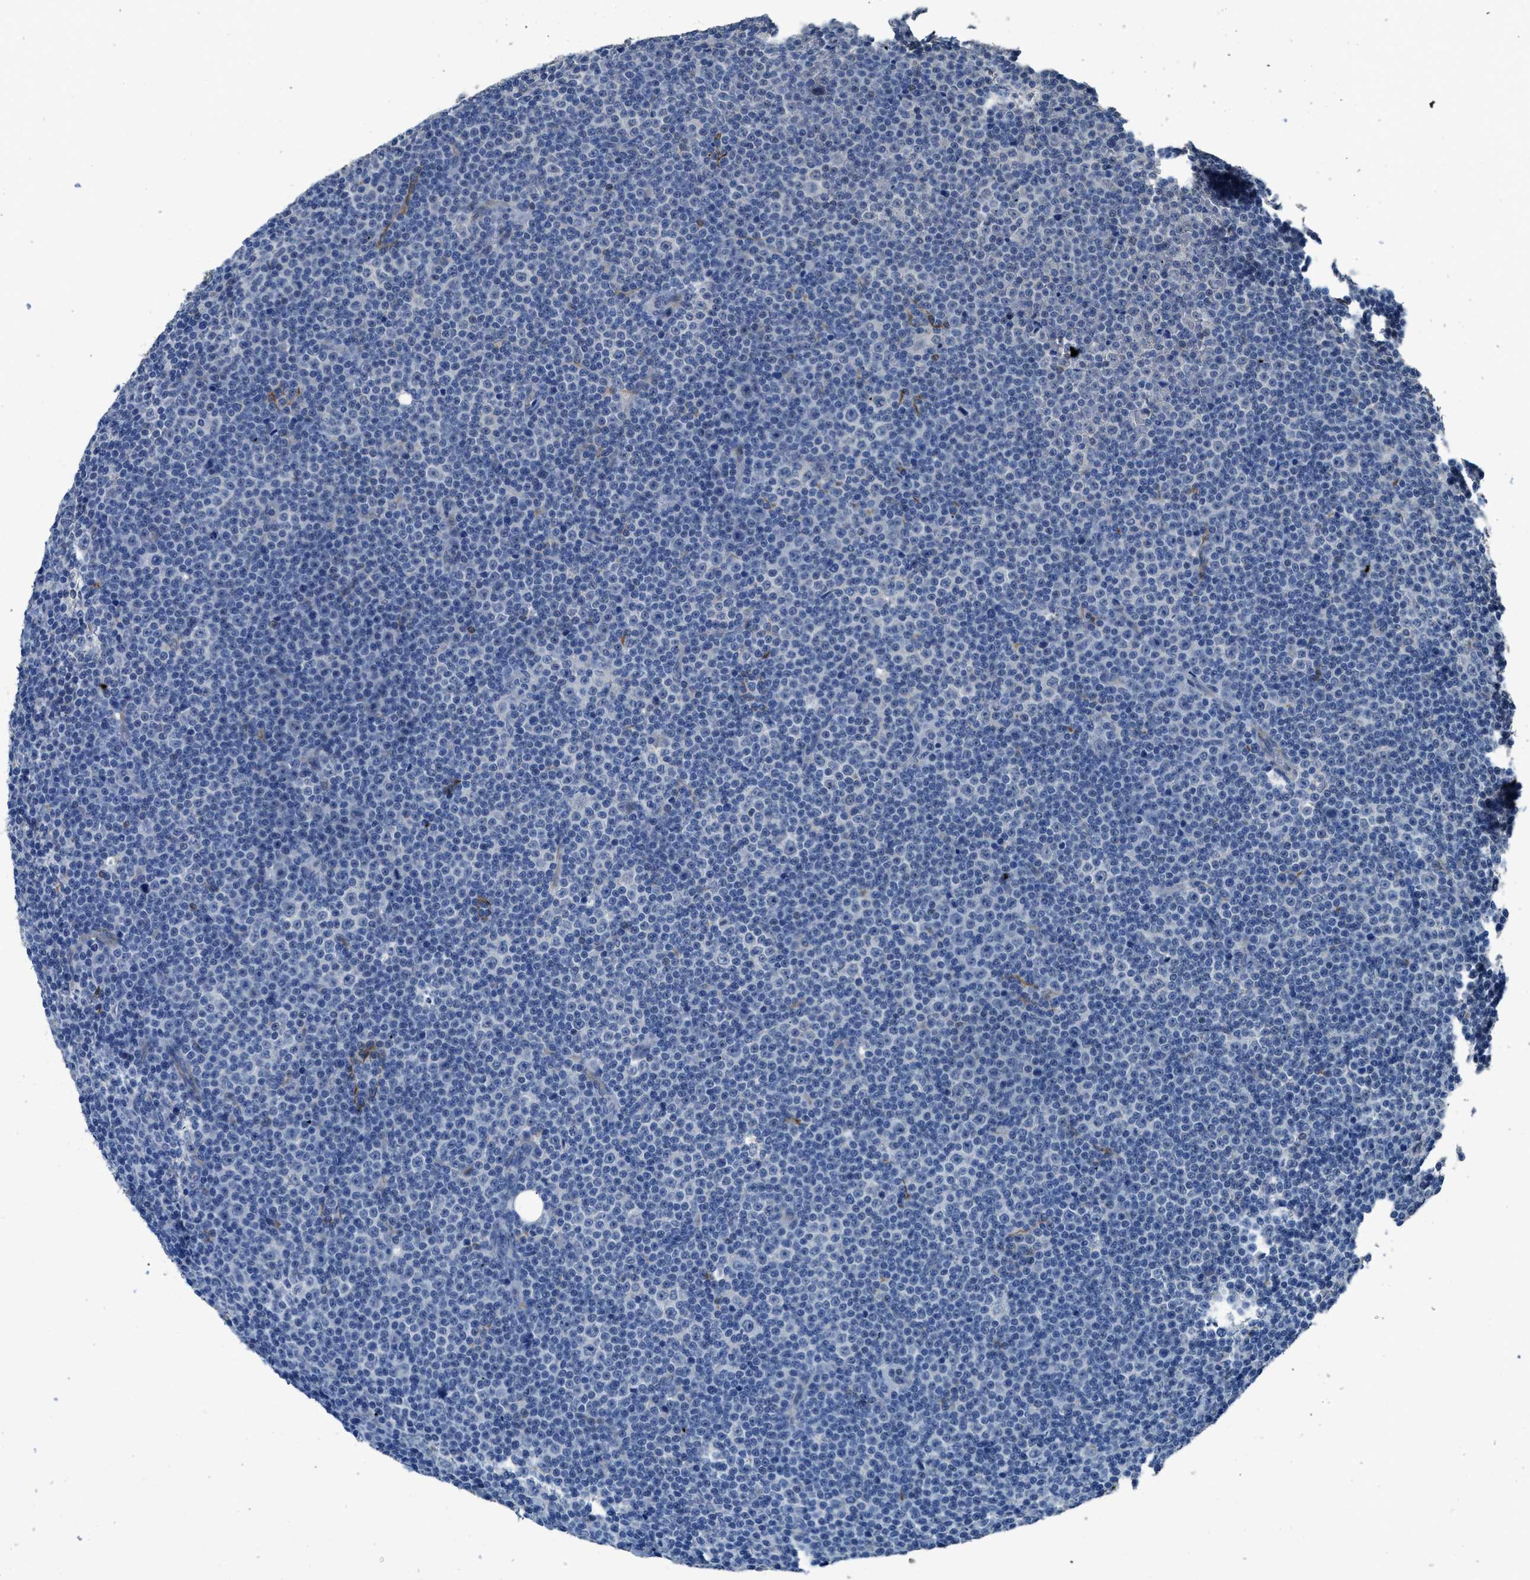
{"staining": {"intensity": "negative", "quantity": "none", "location": "none"}, "tissue": "lymphoma", "cell_type": "Tumor cells", "image_type": "cancer", "snomed": [{"axis": "morphology", "description": "Malignant lymphoma, non-Hodgkin's type, Low grade"}, {"axis": "topography", "description": "Lymph node"}], "caption": "DAB (3,3'-diaminobenzidine) immunohistochemical staining of human malignant lymphoma, non-Hodgkin's type (low-grade) exhibits no significant expression in tumor cells.", "gene": "SYNM", "patient": {"sex": "female", "age": 67}}